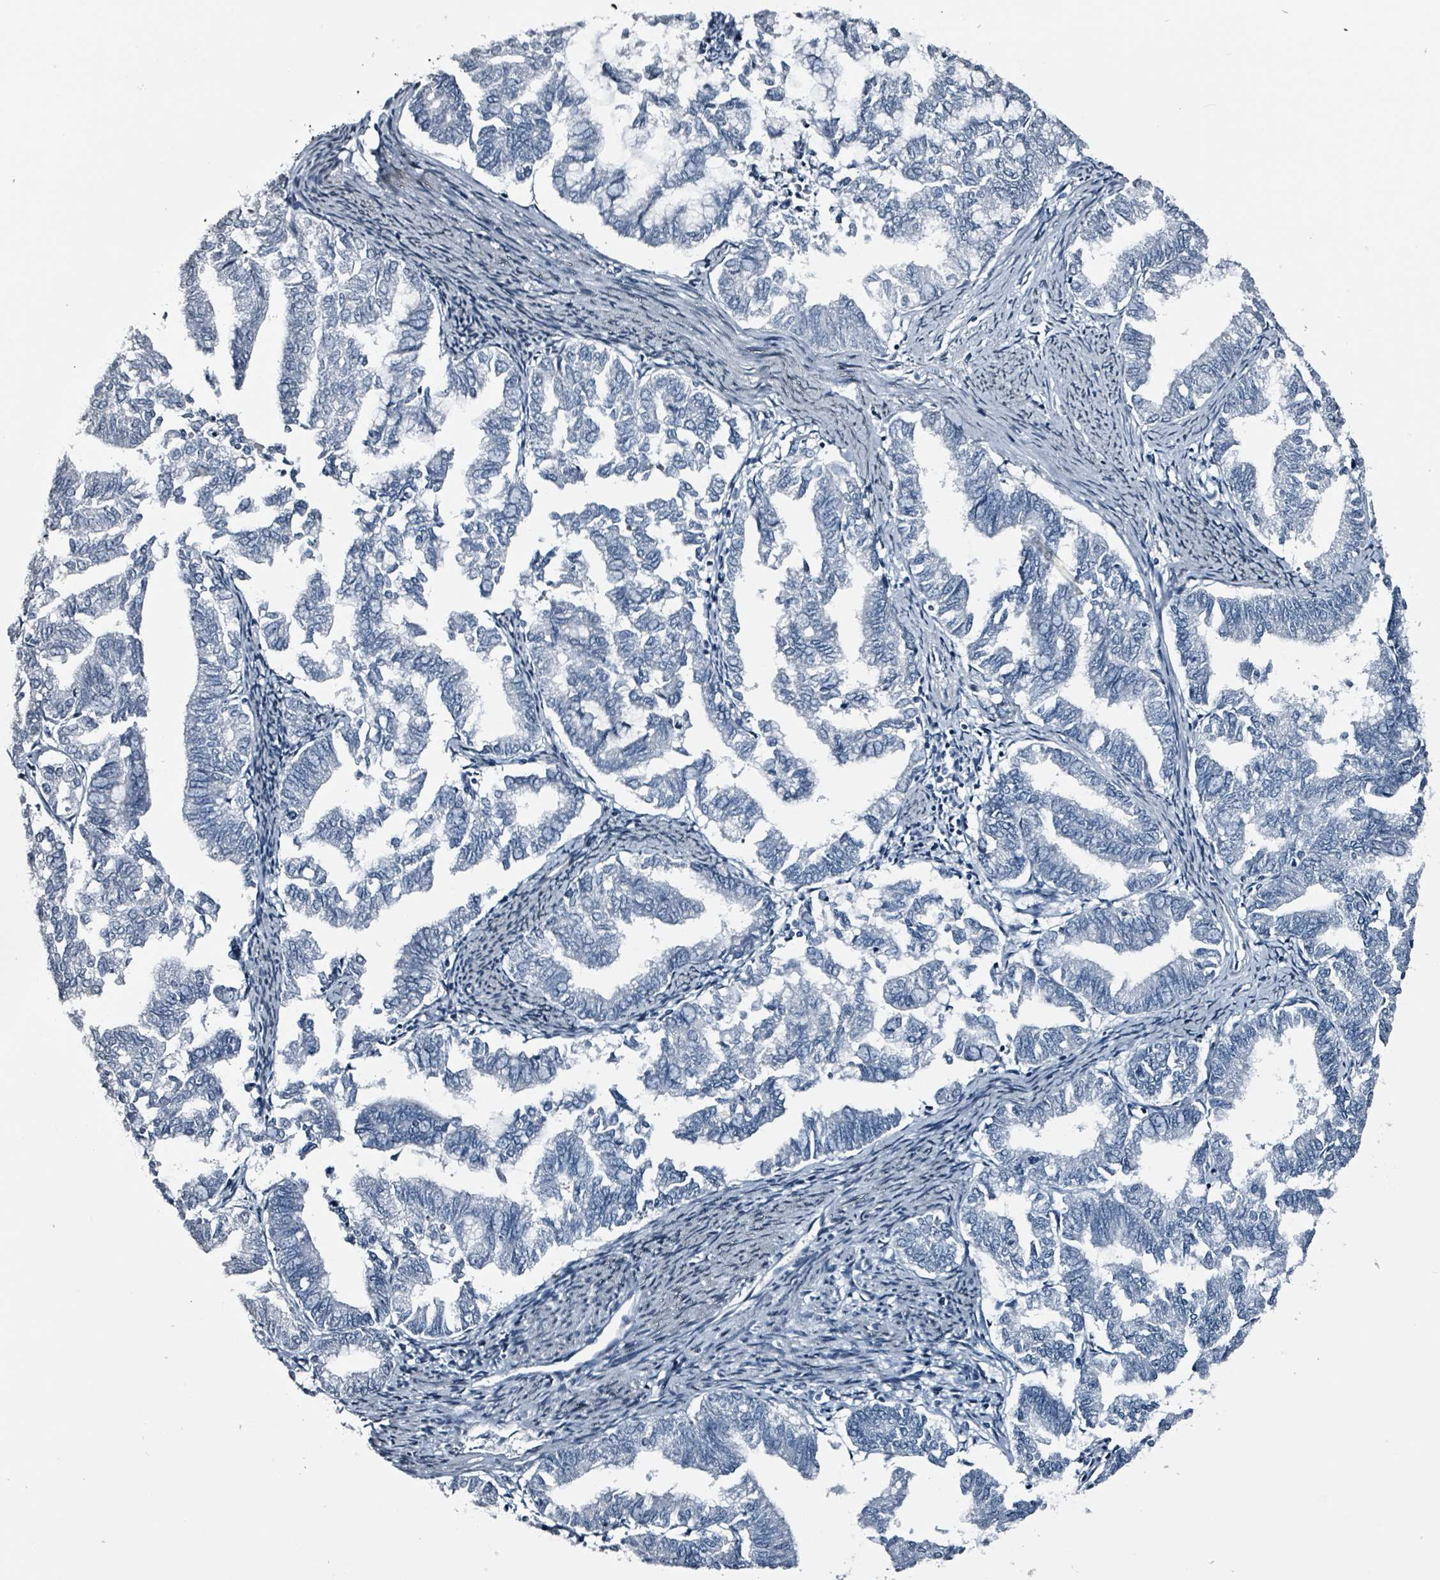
{"staining": {"intensity": "negative", "quantity": "none", "location": "none"}, "tissue": "endometrial cancer", "cell_type": "Tumor cells", "image_type": "cancer", "snomed": [{"axis": "morphology", "description": "Adenocarcinoma, NOS"}, {"axis": "topography", "description": "Endometrium"}], "caption": "Endometrial adenocarcinoma was stained to show a protein in brown. There is no significant staining in tumor cells.", "gene": "CA9", "patient": {"sex": "female", "age": 79}}